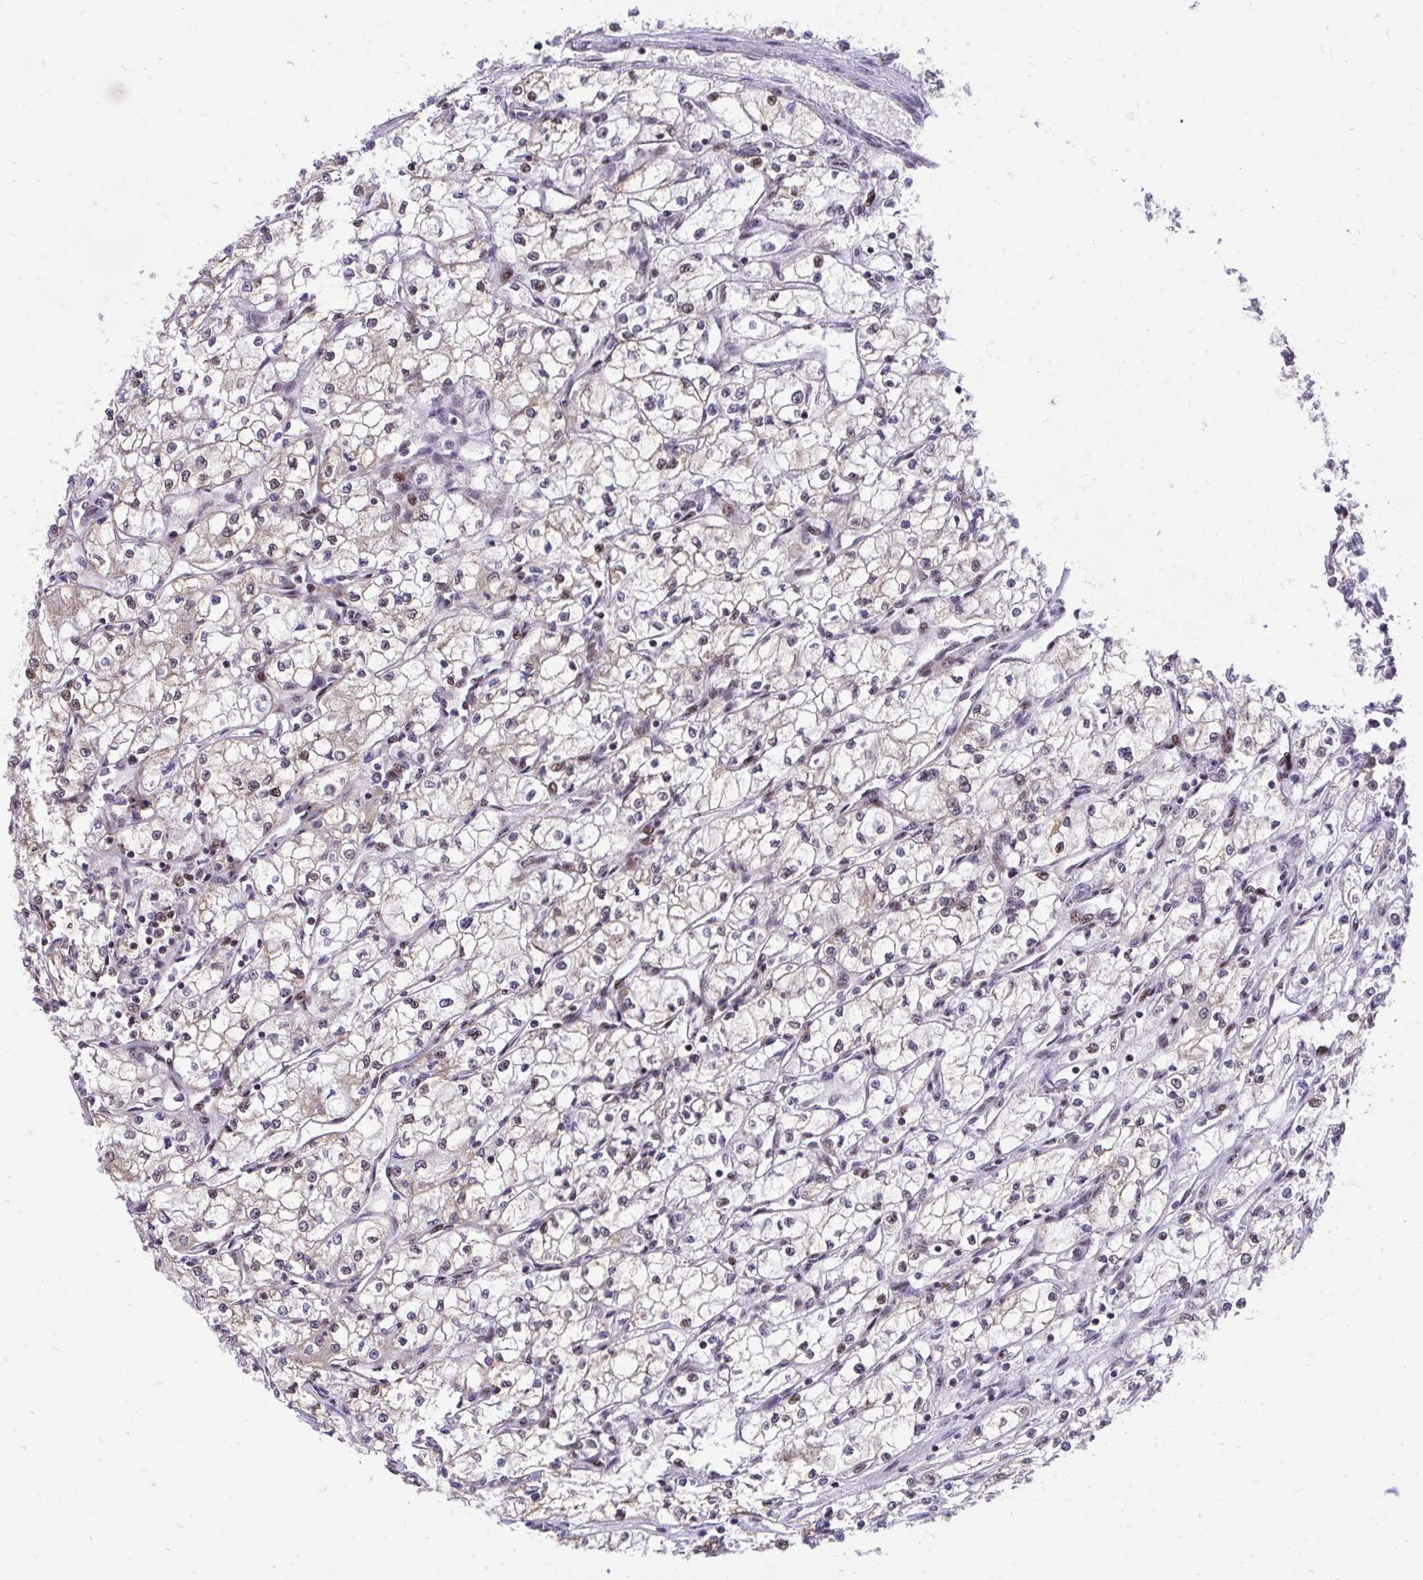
{"staining": {"intensity": "weak", "quantity": "25%-75%", "location": "cytoplasmic/membranous"}, "tissue": "renal cancer", "cell_type": "Tumor cells", "image_type": "cancer", "snomed": [{"axis": "morphology", "description": "Adenocarcinoma, NOS"}, {"axis": "topography", "description": "Kidney"}], "caption": "A histopathology image of renal adenocarcinoma stained for a protein demonstrates weak cytoplasmic/membranous brown staining in tumor cells.", "gene": "HOXA4", "patient": {"sex": "male", "age": 59}}